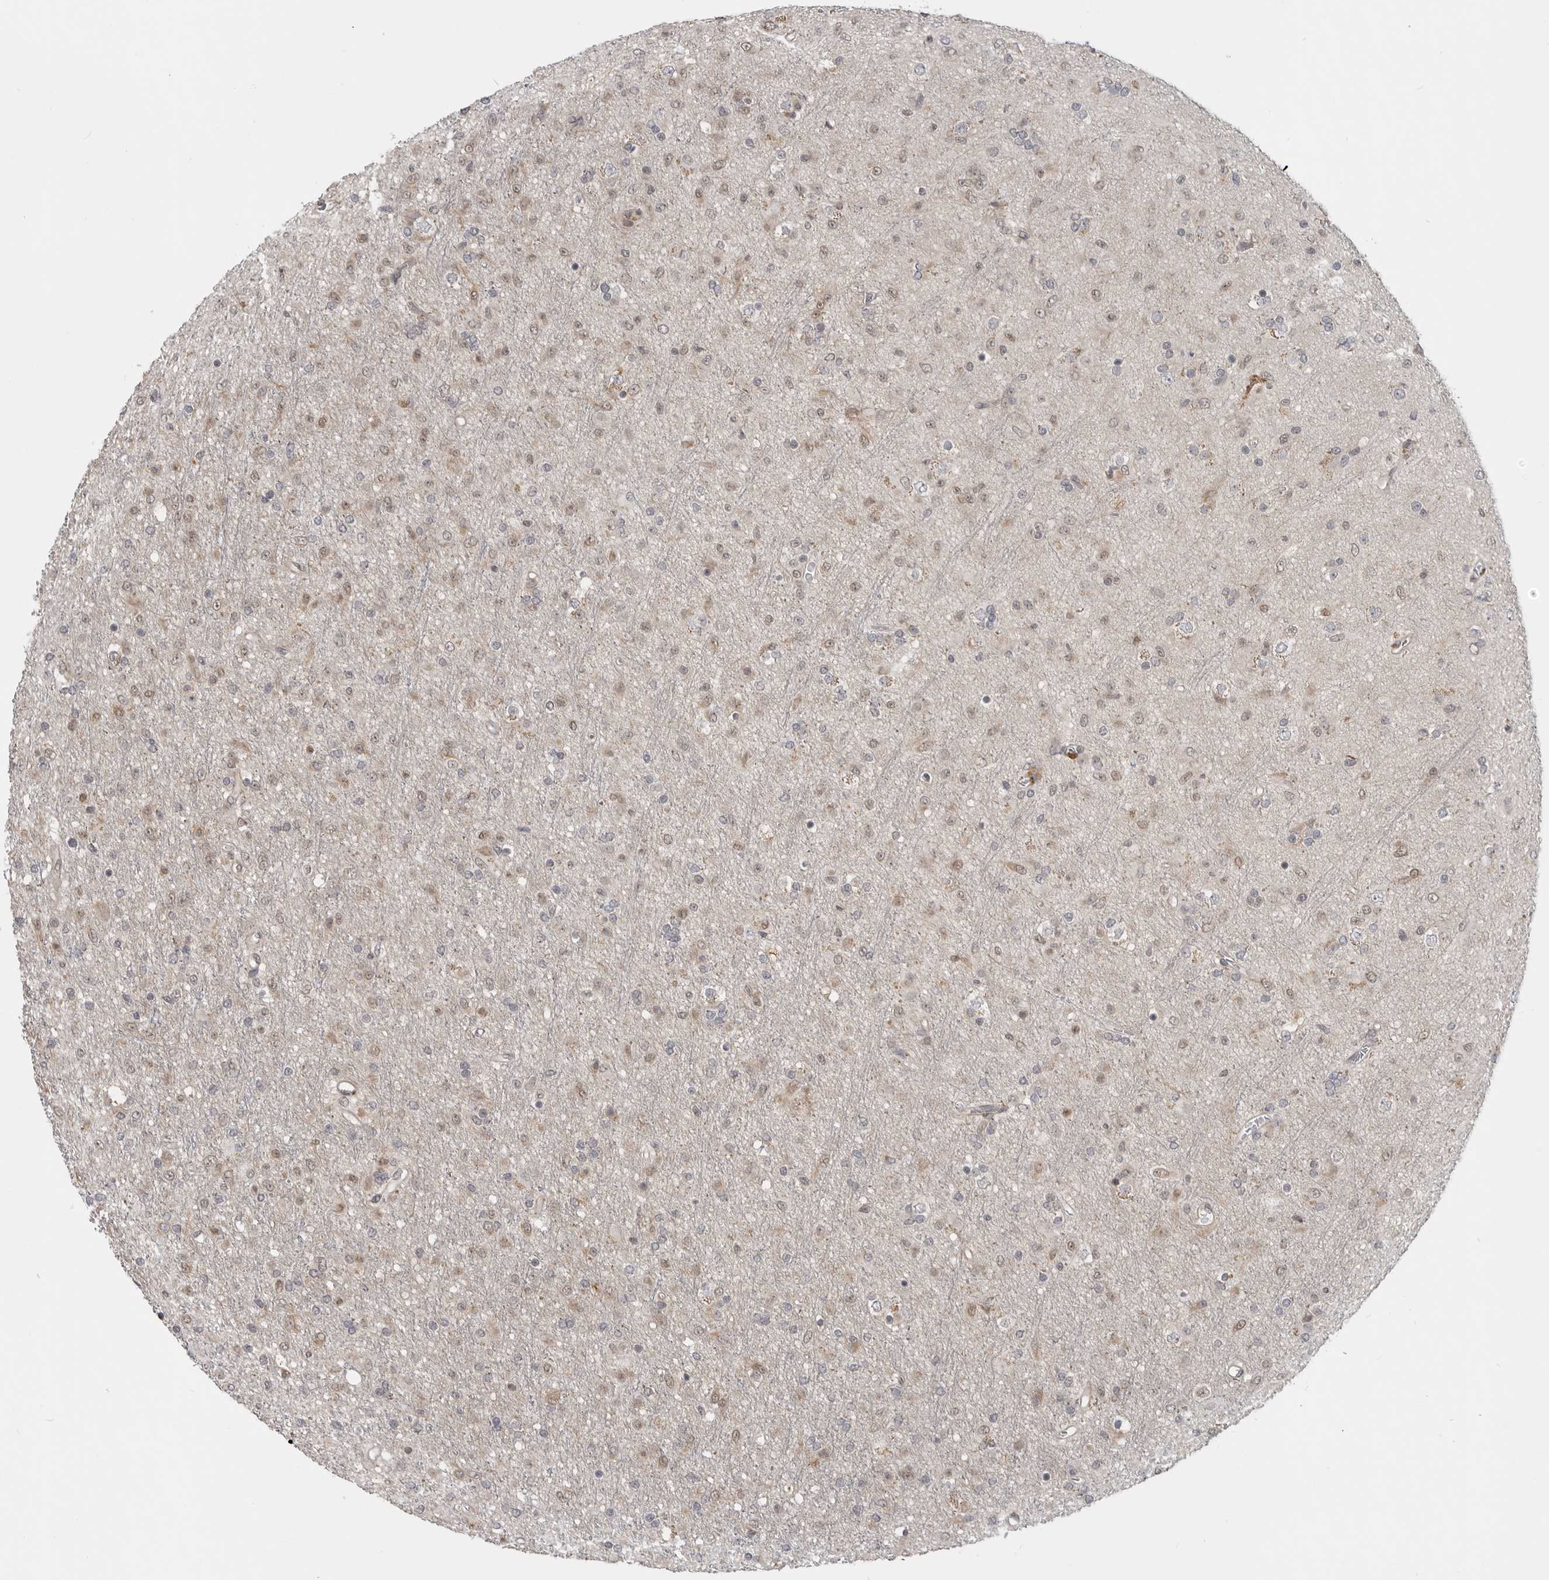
{"staining": {"intensity": "weak", "quantity": "<25%", "location": "nuclear"}, "tissue": "glioma", "cell_type": "Tumor cells", "image_type": "cancer", "snomed": [{"axis": "morphology", "description": "Glioma, malignant, Low grade"}, {"axis": "topography", "description": "Brain"}], "caption": "DAB immunohistochemical staining of malignant glioma (low-grade) reveals no significant staining in tumor cells.", "gene": "CEP295NL", "patient": {"sex": "male", "age": 65}}